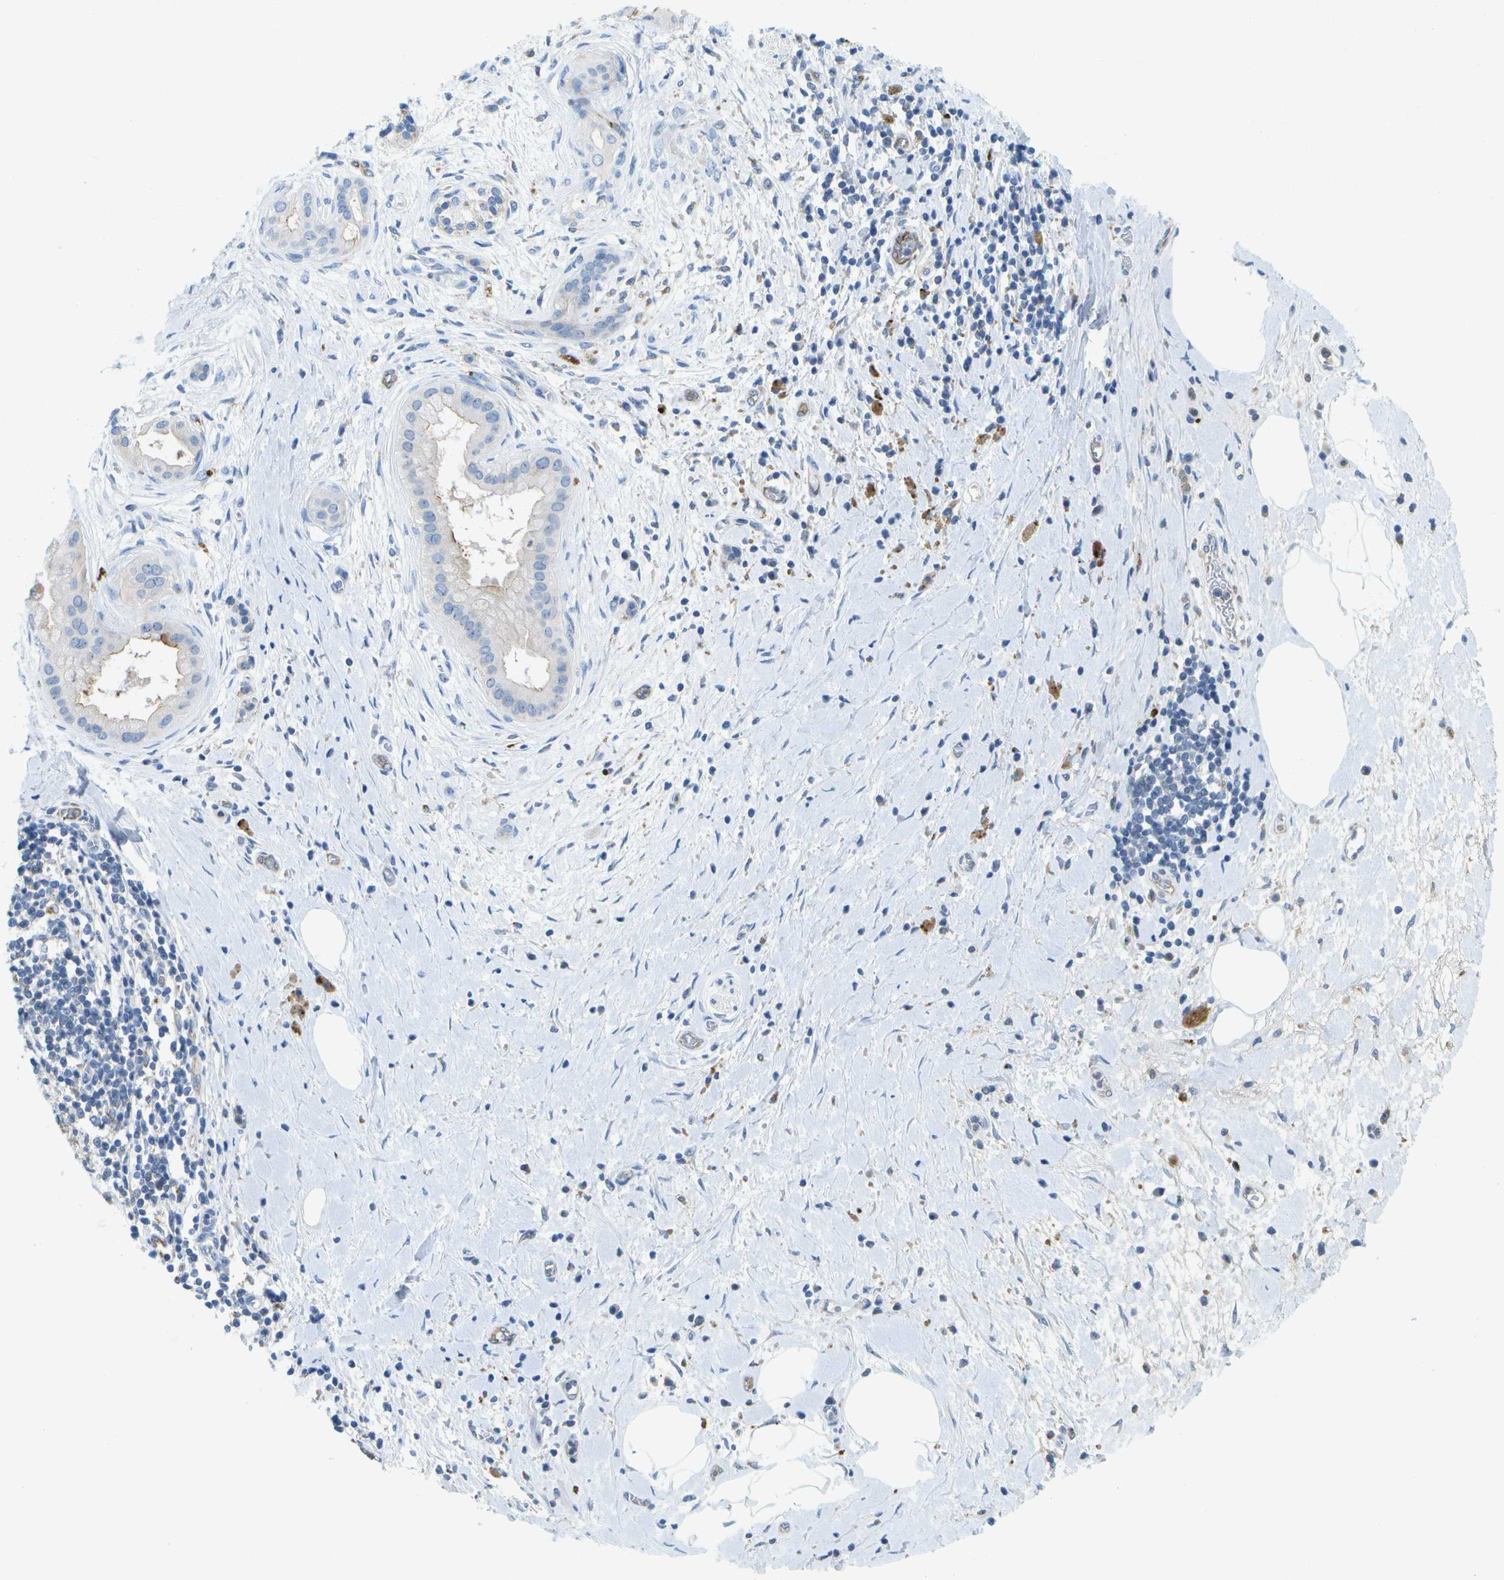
{"staining": {"intensity": "weak", "quantity": "<25%", "location": "cytoplasmic/membranous"}, "tissue": "pancreatic cancer", "cell_type": "Tumor cells", "image_type": "cancer", "snomed": [{"axis": "morphology", "description": "Adenocarcinoma, NOS"}, {"axis": "topography", "description": "Pancreas"}], "caption": "This is an IHC histopathology image of pancreatic cancer (adenocarcinoma). There is no positivity in tumor cells.", "gene": "LIPG", "patient": {"sex": "male", "age": 55}}